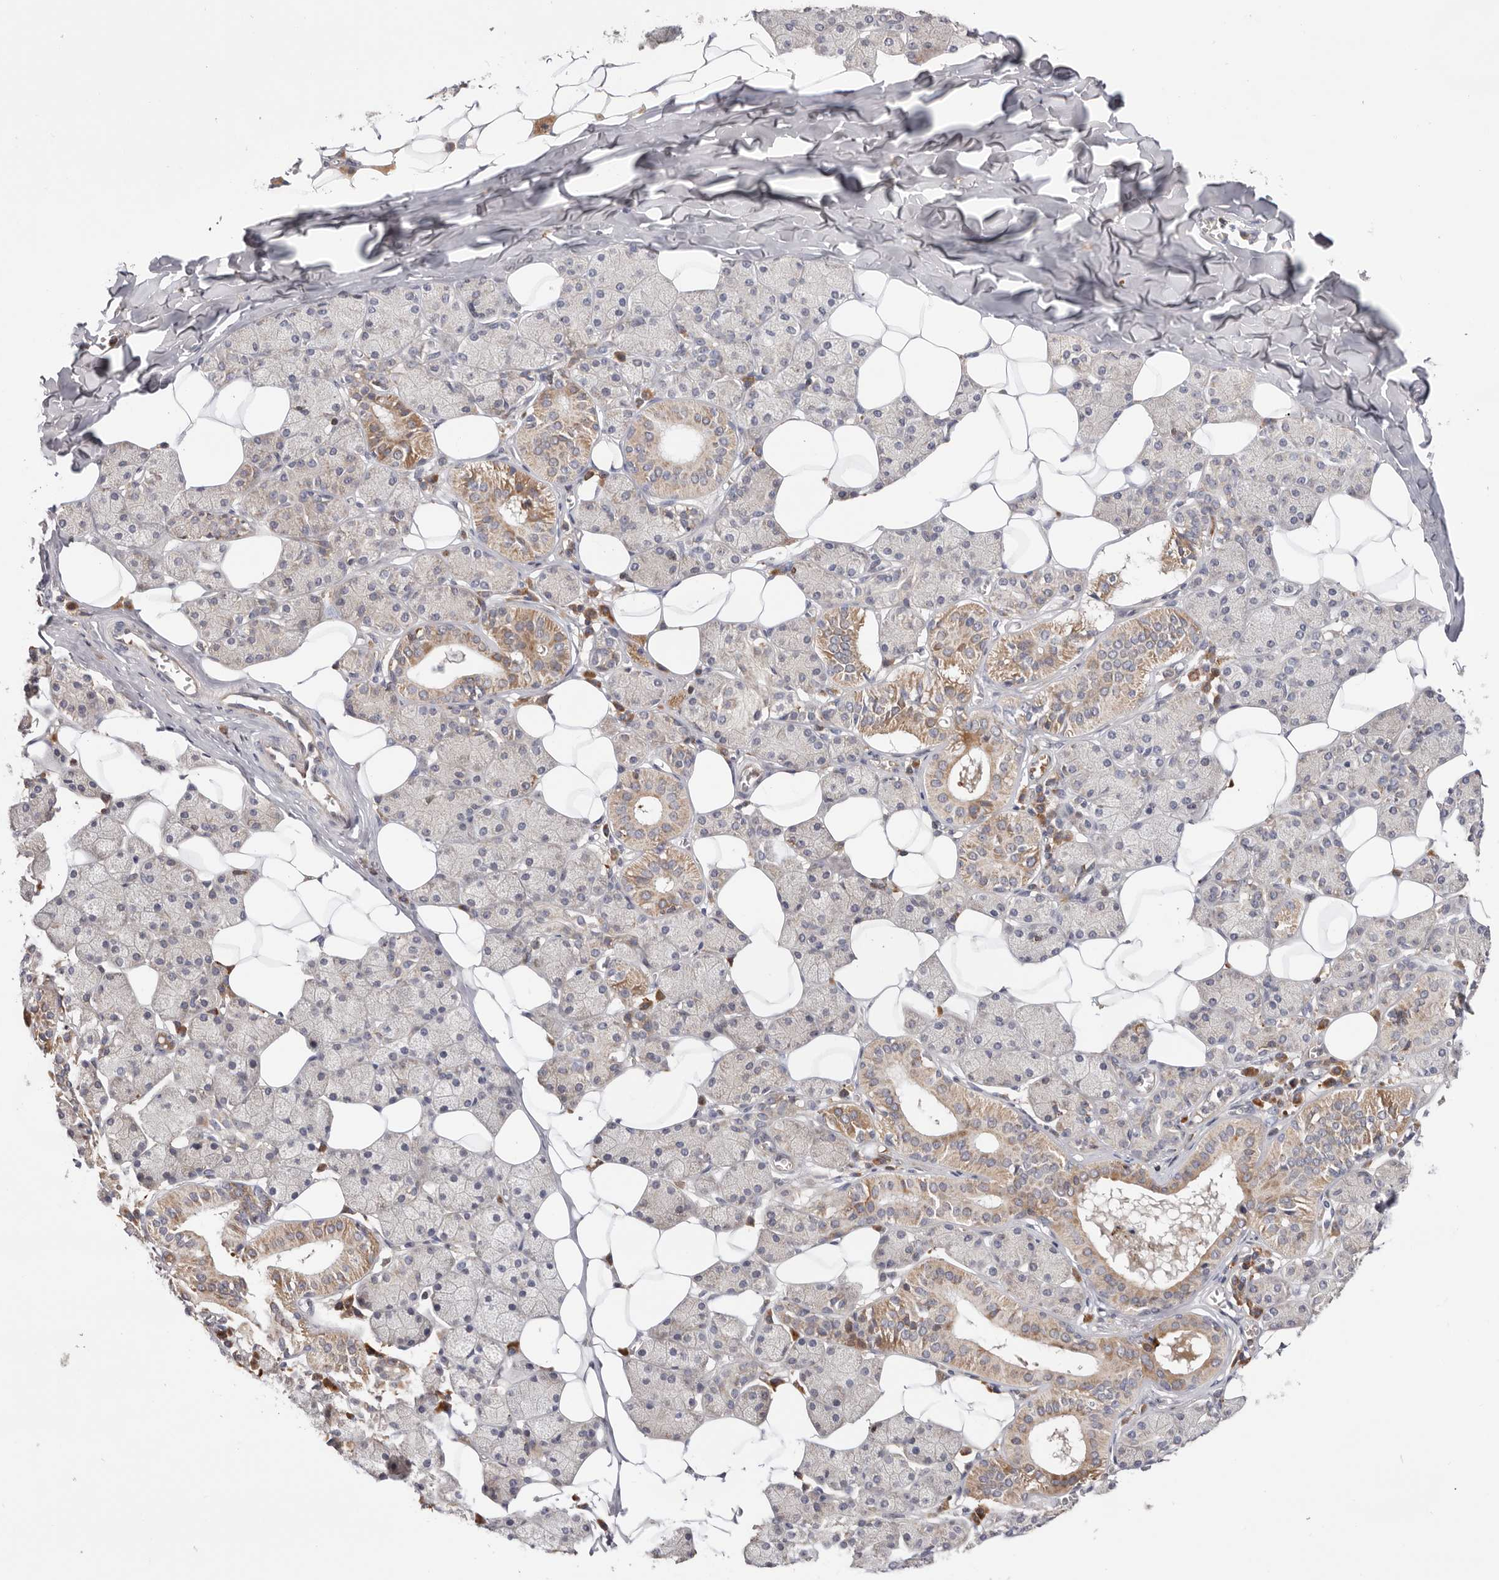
{"staining": {"intensity": "moderate", "quantity": "<25%", "location": "cytoplasmic/membranous"}, "tissue": "salivary gland", "cell_type": "Glandular cells", "image_type": "normal", "snomed": [{"axis": "morphology", "description": "Normal tissue, NOS"}, {"axis": "topography", "description": "Salivary gland"}], "caption": "Protein analysis of normal salivary gland displays moderate cytoplasmic/membranous expression in about <25% of glandular cells. The protein of interest is stained brown, and the nuclei are stained in blue (DAB (3,3'-diaminobenzidine) IHC with brightfield microscopy, high magnification).", "gene": "RNF213", "patient": {"sex": "female", "age": 33}}